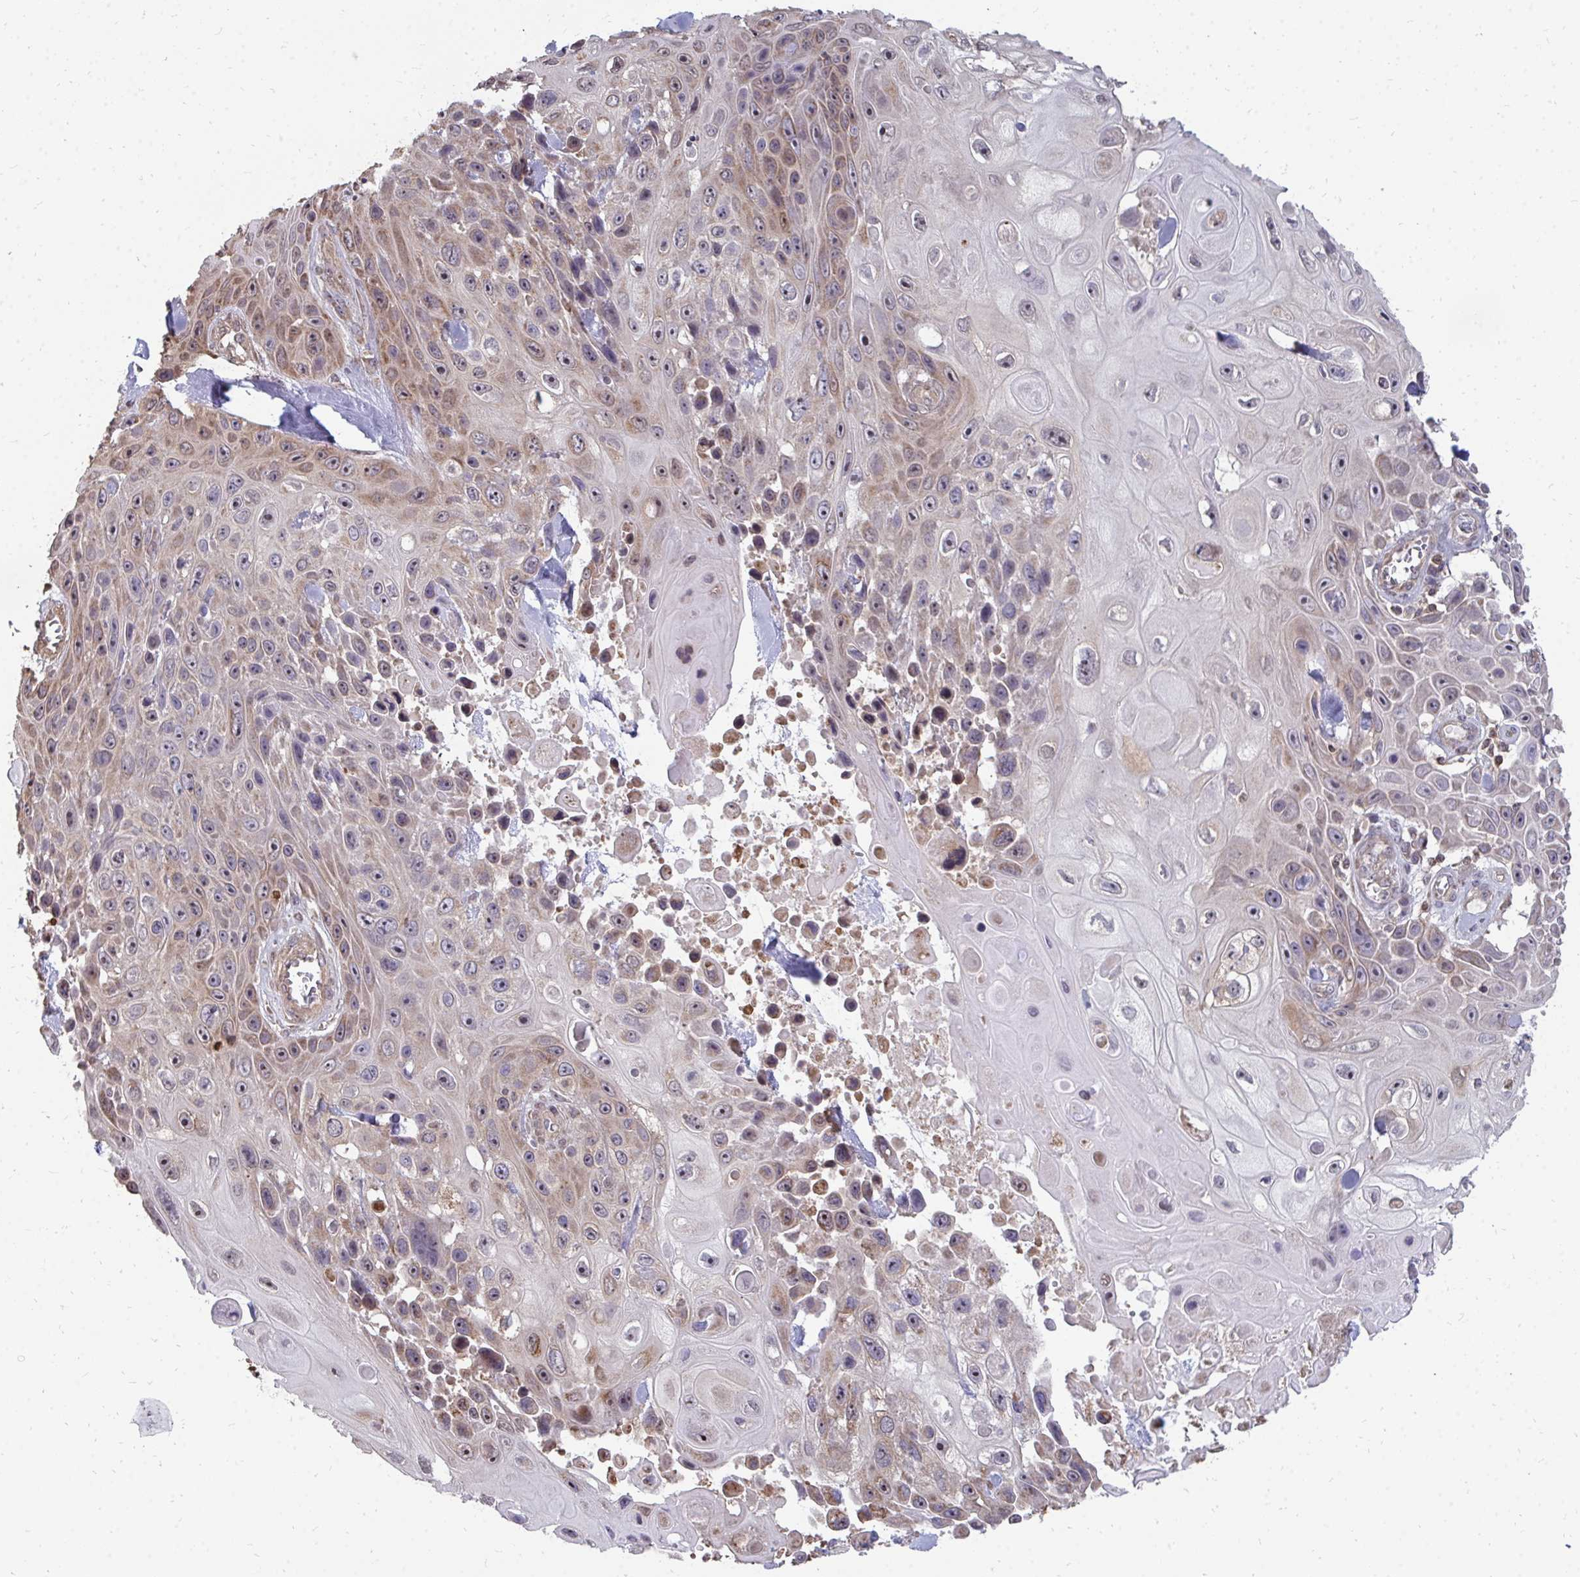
{"staining": {"intensity": "weak", "quantity": "<25%", "location": "cytoplasmic/membranous"}, "tissue": "skin cancer", "cell_type": "Tumor cells", "image_type": "cancer", "snomed": [{"axis": "morphology", "description": "Squamous cell carcinoma, NOS"}, {"axis": "topography", "description": "Skin"}], "caption": "DAB immunohistochemical staining of skin cancer exhibits no significant positivity in tumor cells. Nuclei are stained in blue.", "gene": "DNAJA2", "patient": {"sex": "male", "age": 82}}